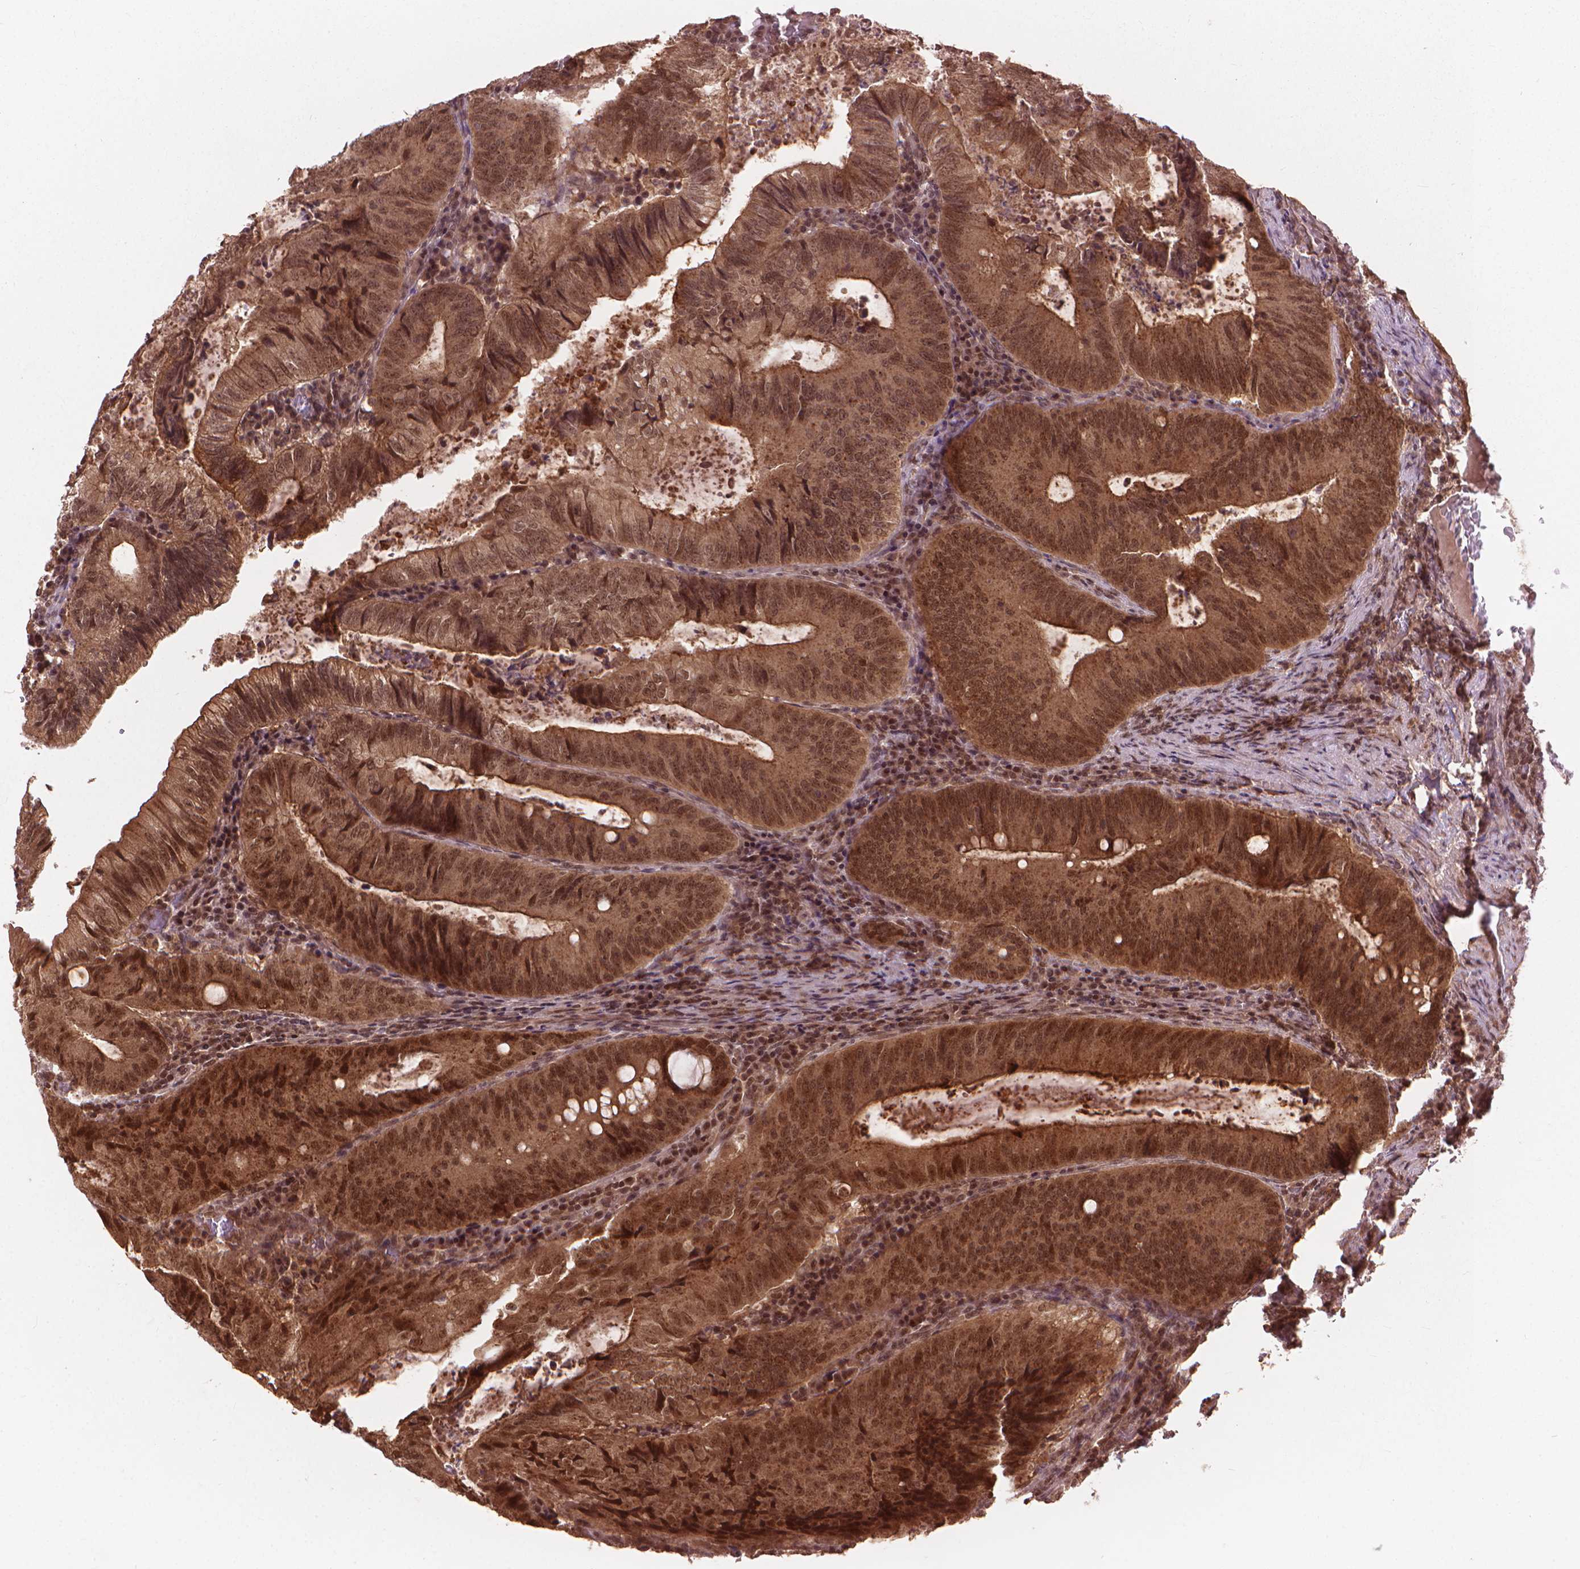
{"staining": {"intensity": "moderate", "quantity": ">75%", "location": "cytoplasmic/membranous,nuclear"}, "tissue": "colorectal cancer", "cell_type": "Tumor cells", "image_type": "cancer", "snomed": [{"axis": "morphology", "description": "Adenocarcinoma, NOS"}, {"axis": "topography", "description": "Colon"}], "caption": "Colorectal adenocarcinoma stained for a protein (brown) reveals moderate cytoplasmic/membranous and nuclear positive staining in about >75% of tumor cells.", "gene": "SSU72", "patient": {"sex": "male", "age": 67}}